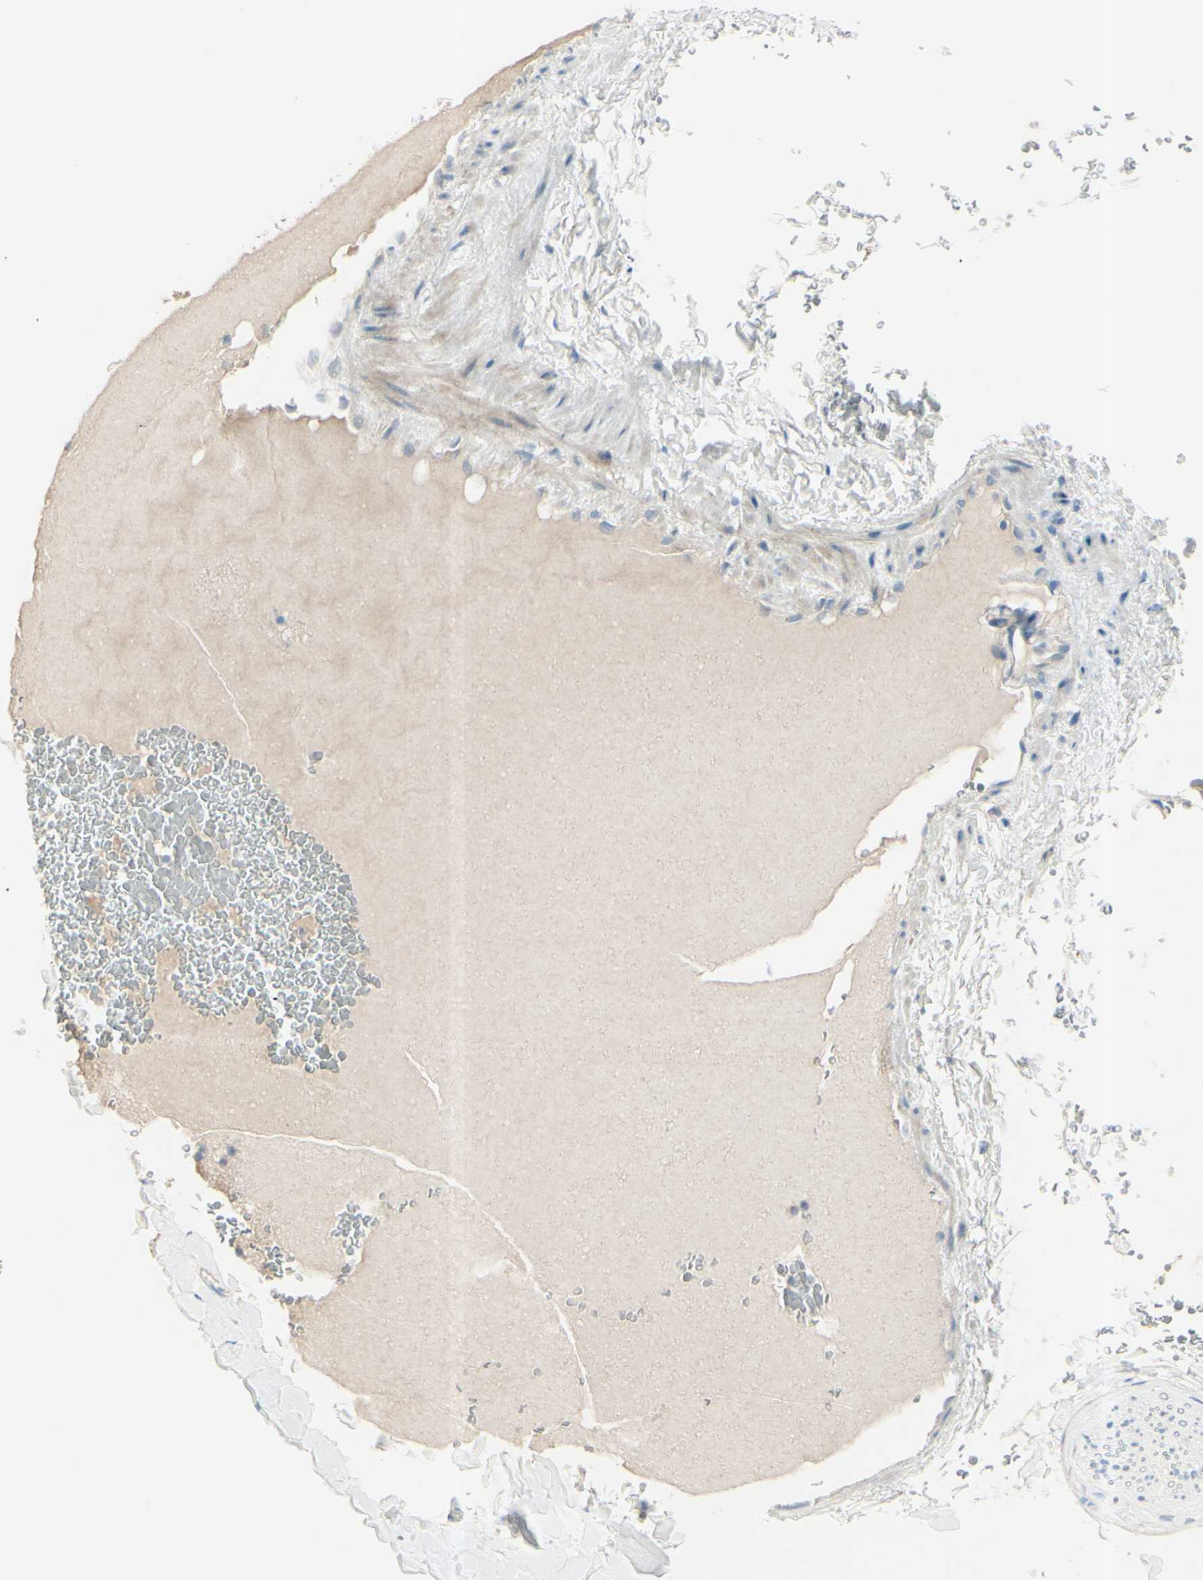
{"staining": {"intensity": "negative", "quantity": "none", "location": "none"}, "tissue": "adipose tissue", "cell_type": "Adipocytes", "image_type": "normal", "snomed": [{"axis": "morphology", "description": "Normal tissue, NOS"}, {"axis": "topography", "description": "Peripheral nerve tissue"}], "caption": "Protein analysis of unremarkable adipose tissue shows no significant staining in adipocytes.", "gene": "B4GALT1", "patient": {"sex": "male", "age": 70}}